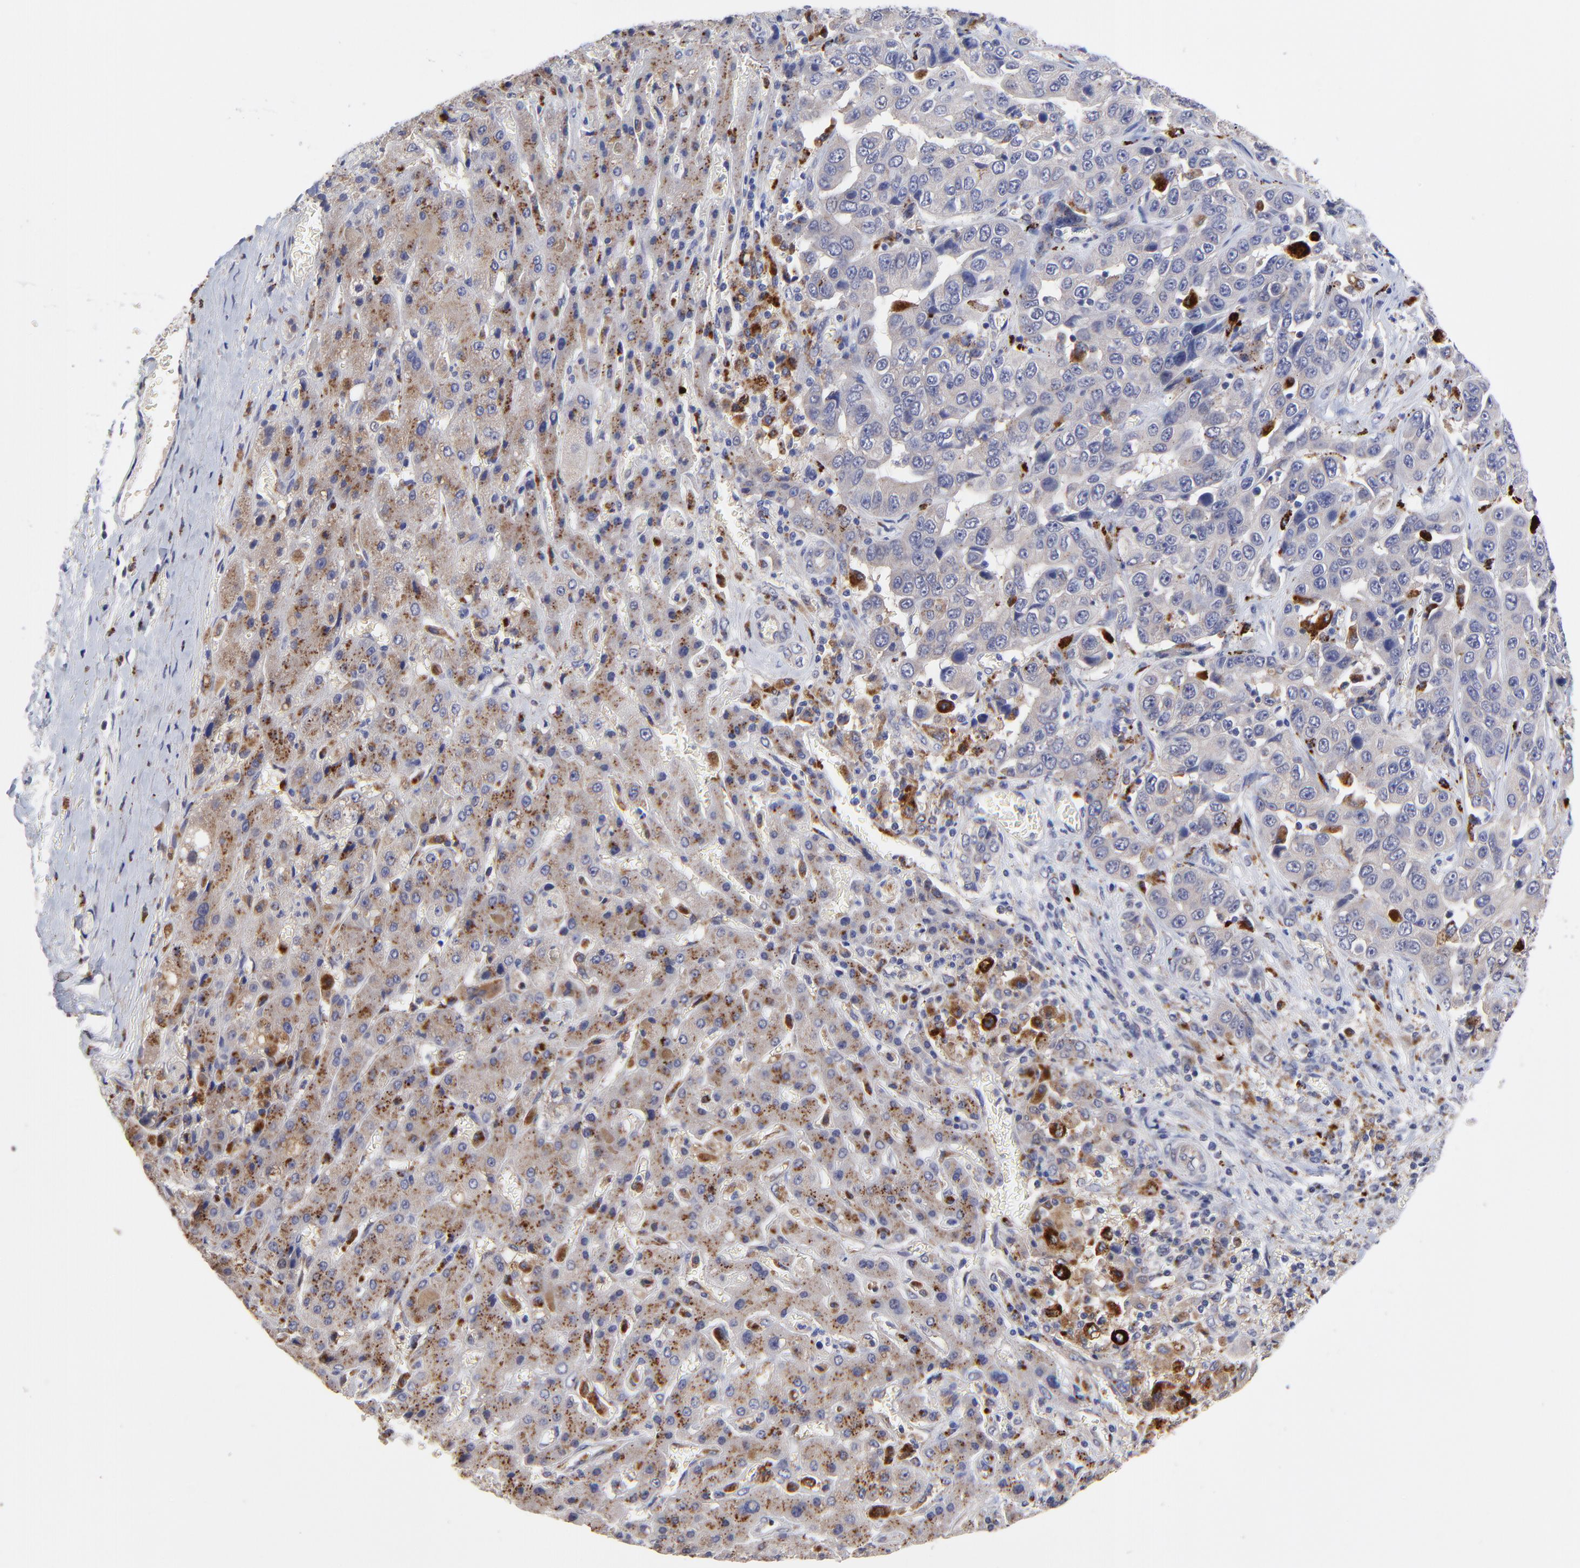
{"staining": {"intensity": "weak", "quantity": "25%-75%", "location": "cytoplasmic/membranous"}, "tissue": "liver cancer", "cell_type": "Tumor cells", "image_type": "cancer", "snomed": [{"axis": "morphology", "description": "Cholangiocarcinoma"}, {"axis": "topography", "description": "Liver"}], "caption": "Liver cancer tissue demonstrates weak cytoplasmic/membranous positivity in approximately 25%-75% of tumor cells, visualized by immunohistochemistry.", "gene": "PDE4B", "patient": {"sex": "female", "age": 52}}